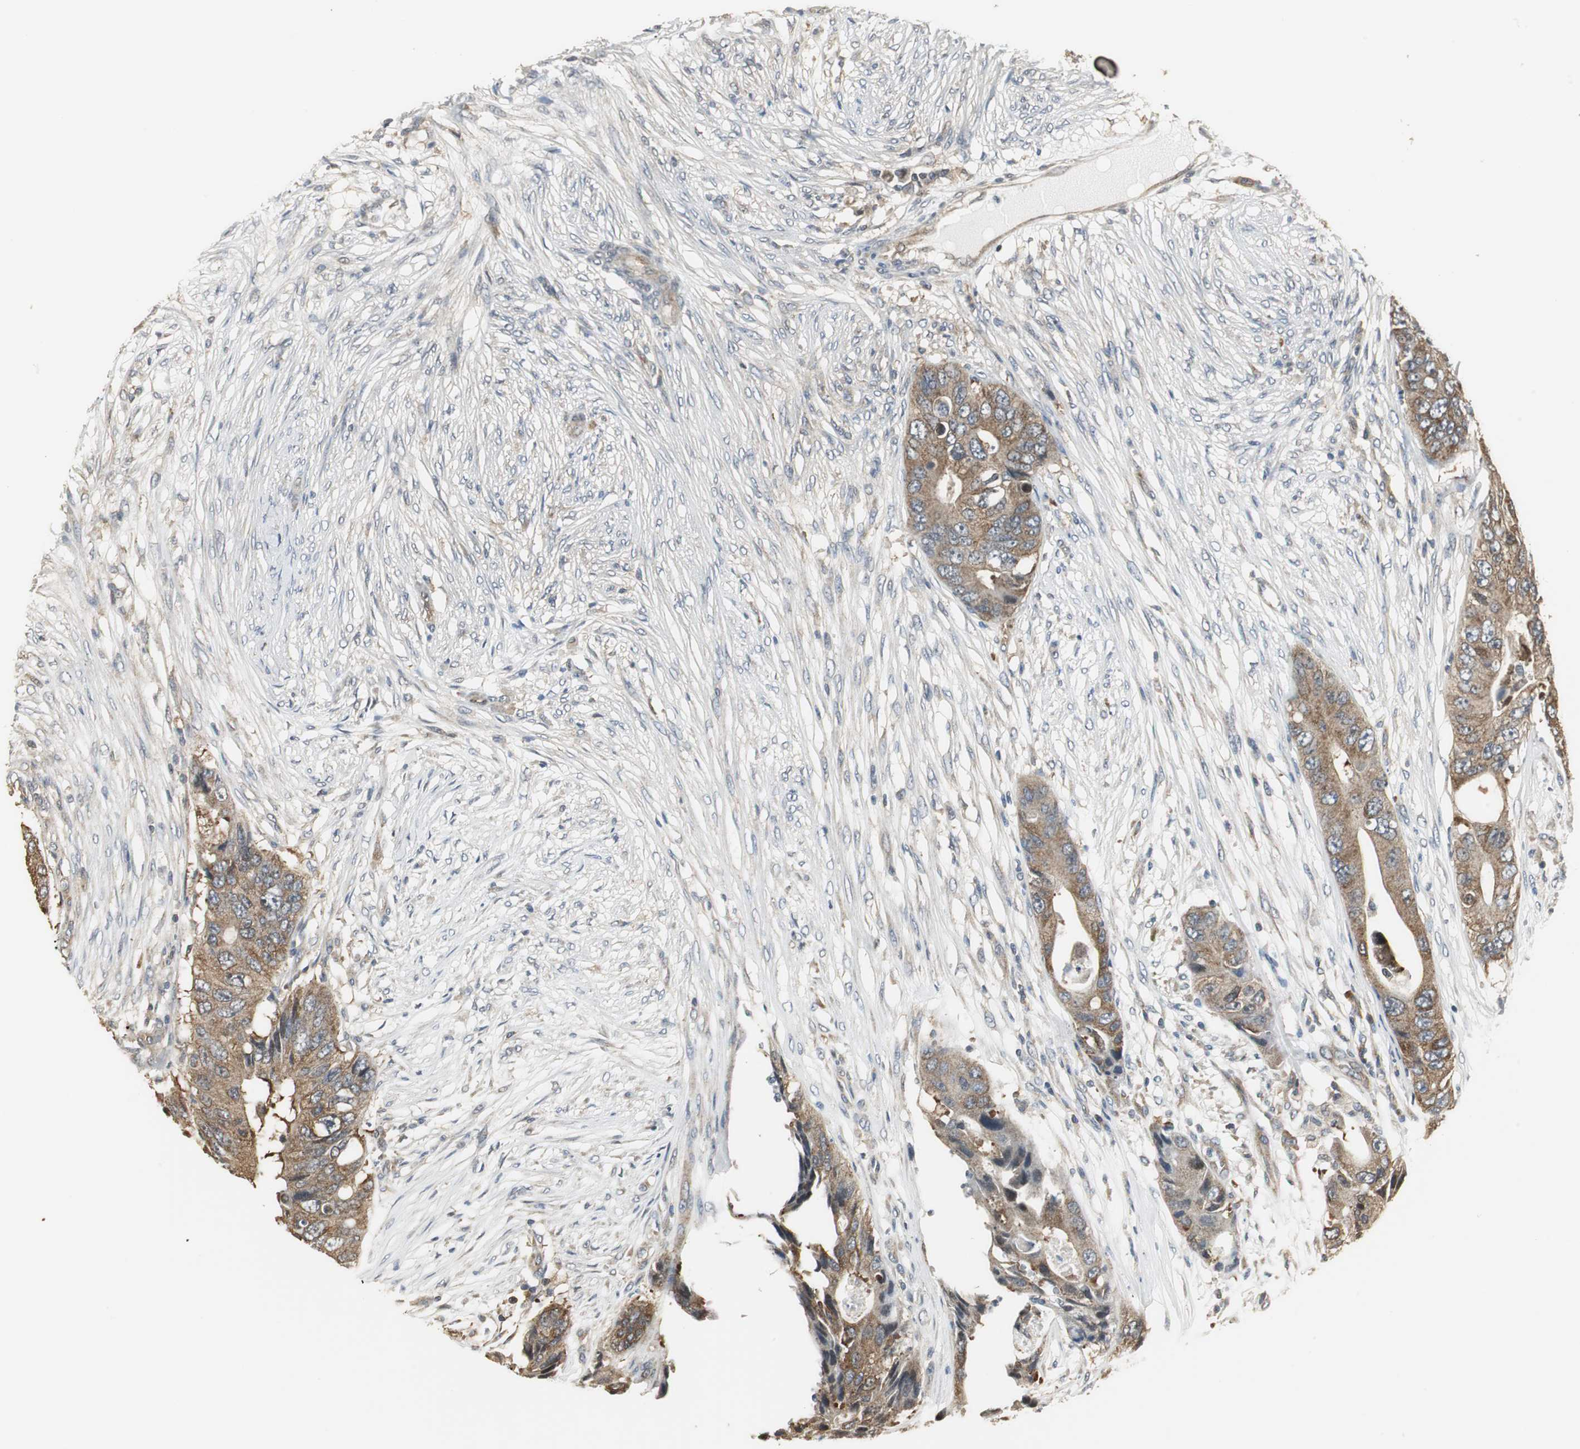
{"staining": {"intensity": "weak", "quantity": ">75%", "location": "cytoplasmic/membranous"}, "tissue": "colorectal cancer", "cell_type": "Tumor cells", "image_type": "cancer", "snomed": [{"axis": "morphology", "description": "Adenocarcinoma, NOS"}, {"axis": "topography", "description": "Colon"}], "caption": "The immunohistochemical stain highlights weak cytoplasmic/membranous expression in tumor cells of colorectal adenocarcinoma tissue.", "gene": "CCT5", "patient": {"sex": "male", "age": 71}}